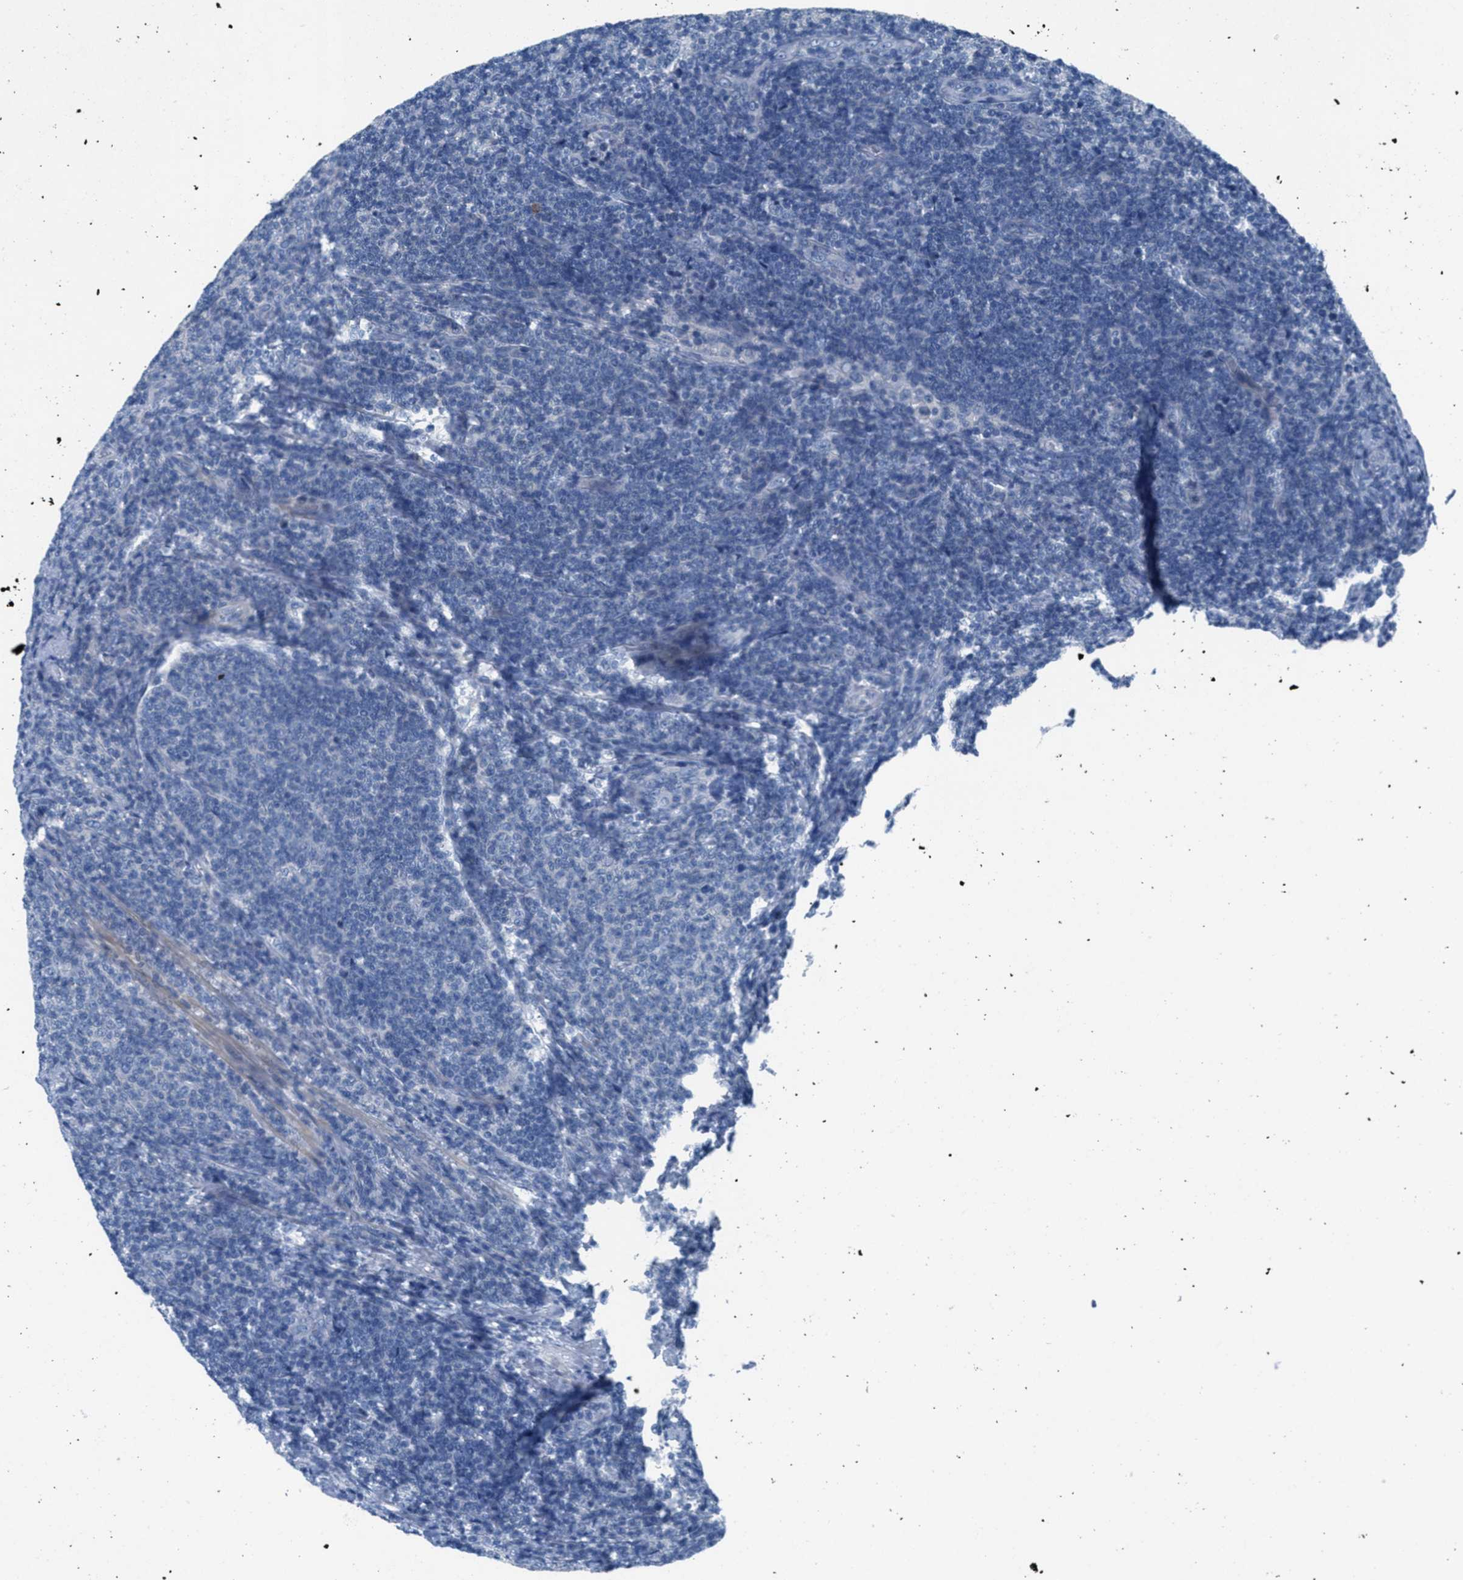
{"staining": {"intensity": "negative", "quantity": "none", "location": "none"}, "tissue": "lymphoma", "cell_type": "Tumor cells", "image_type": "cancer", "snomed": [{"axis": "morphology", "description": "Malignant lymphoma, non-Hodgkin's type, Low grade"}, {"axis": "topography", "description": "Lymph node"}], "caption": "An immunohistochemistry image of malignant lymphoma, non-Hodgkin's type (low-grade) is shown. There is no staining in tumor cells of malignant lymphoma, non-Hodgkin's type (low-grade).", "gene": "GALNT17", "patient": {"sex": "male", "age": 66}}